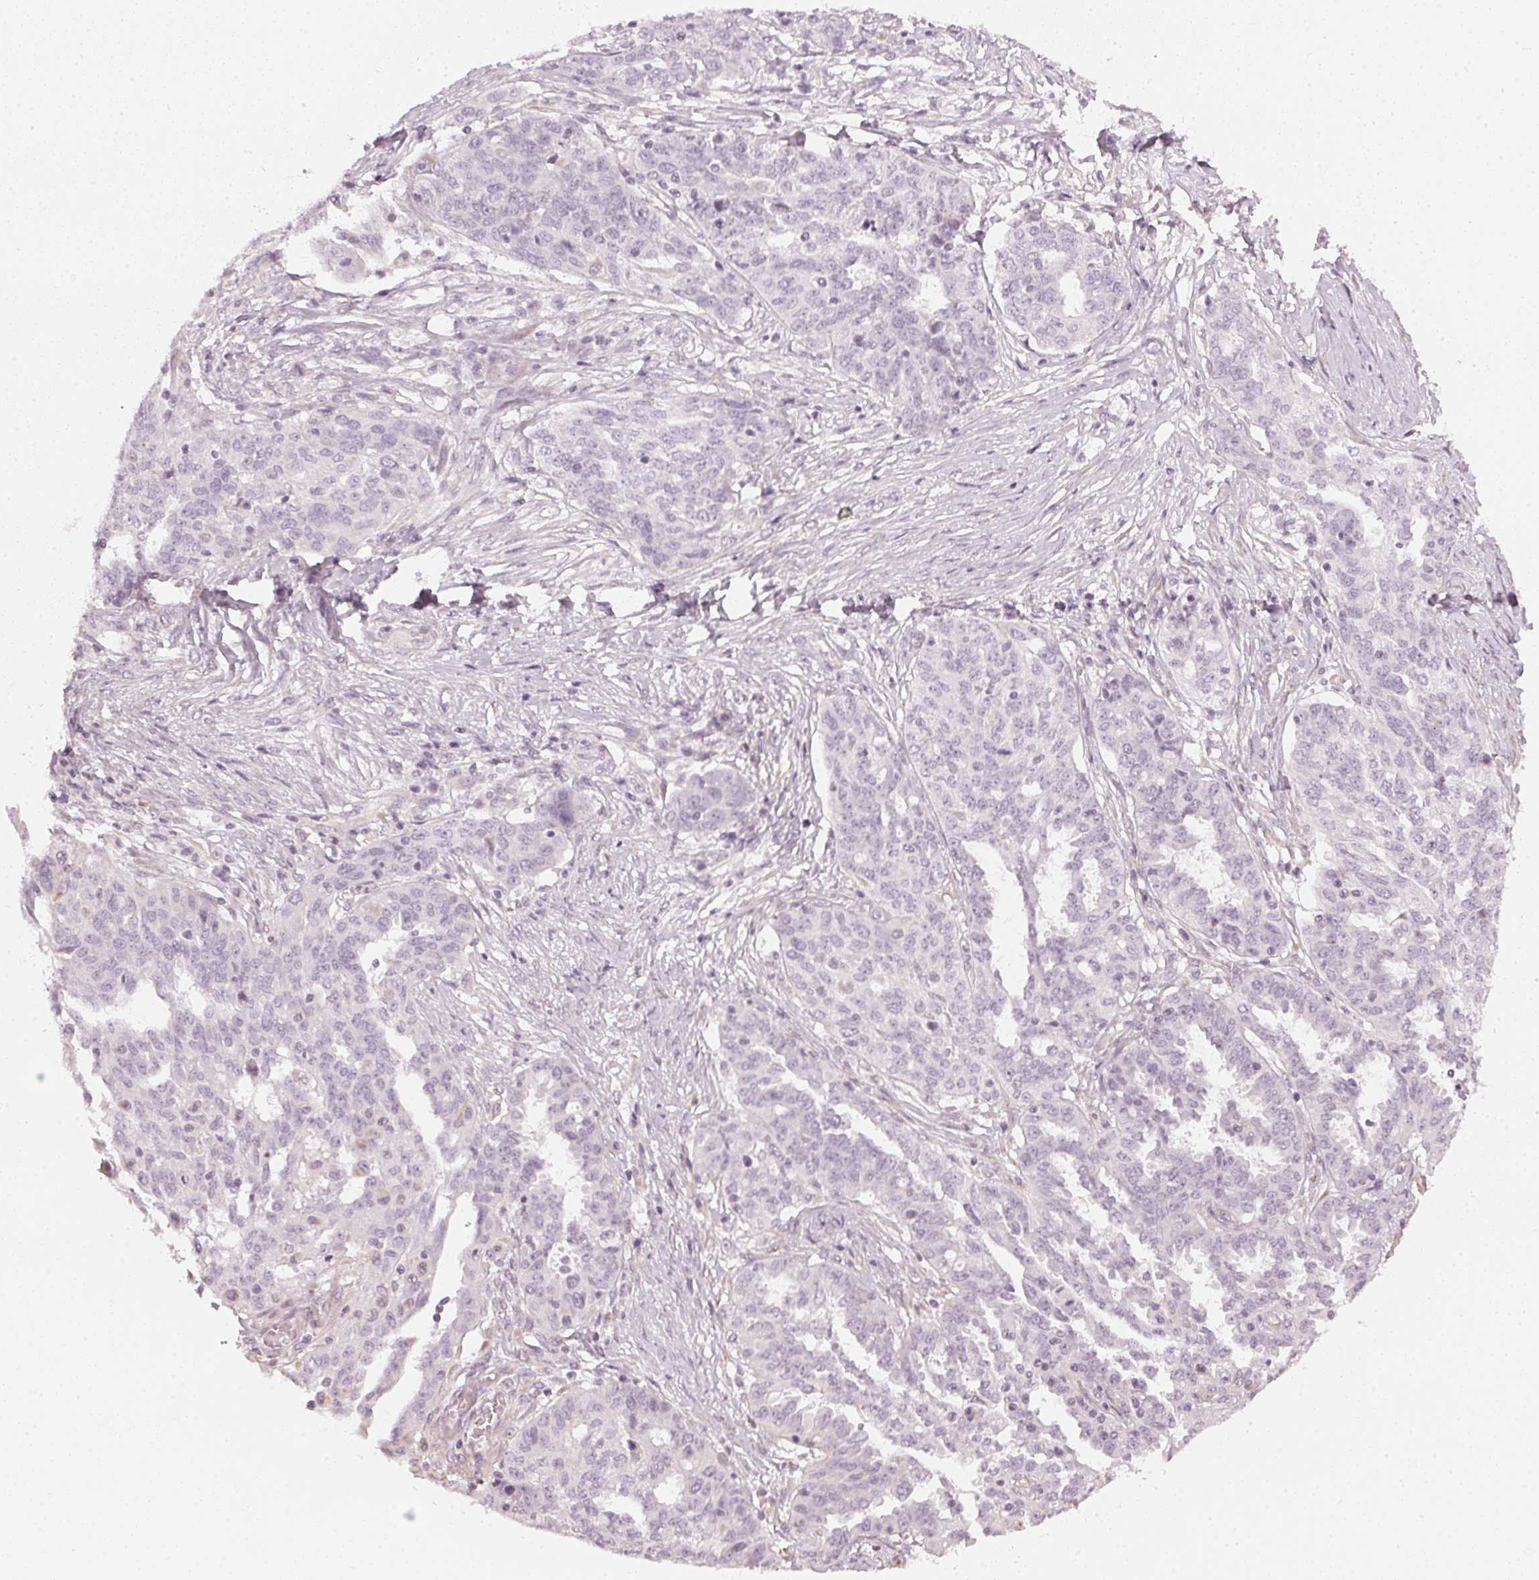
{"staining": {"intensity": "negative", "quantity": "none", "location": "none"}, "tissue": "ovarian cancer", "cell_type": "Tumor cells", "image_type": "cancer", "snomed": [{"axis": "morphology", "description": "Cystadenocarcinoma, serous, NOS"}, {"axis": "topography", "description": "Ovary"}], "caption": "The photomicrograph demonstrates no significant expression in tumor cells of ovarian cancer (serous cystadenocarcinoma).", "gene": "APLP1", "patient": {"sex": "female", "age": 67}}